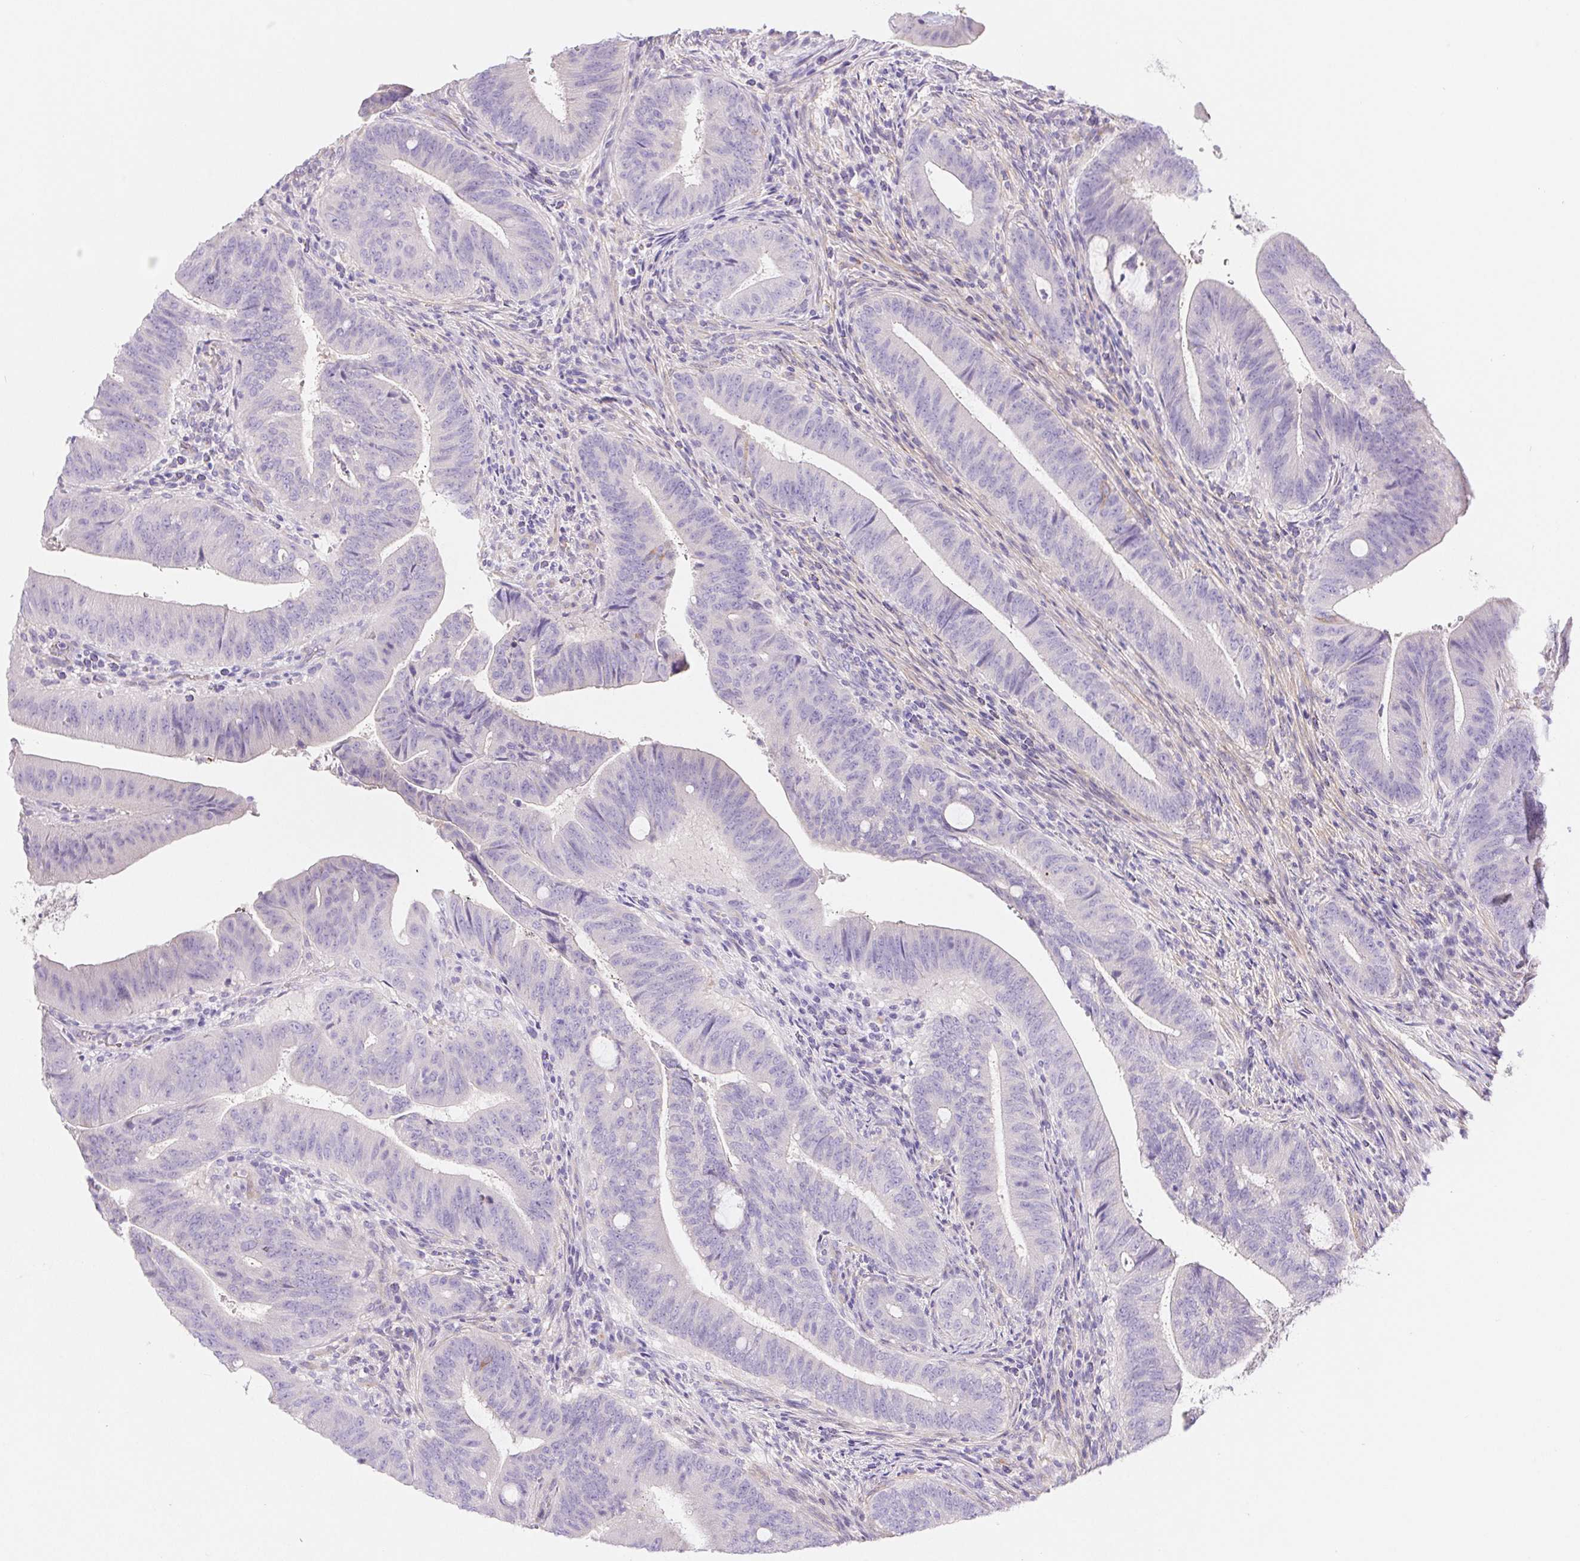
{"staining": {"intensity": "negative", "quantity": "none", "location": "none"}, "tissue": "colorectal cancer", "cell_type": "Tumor cells", "image_type": "cancer", "snomed": [{"axis": "morphology", "description": "Adenocarcinoma, NOS"}, {"axis": "topography", "description": "Colon"}], "caption": "Tumor cells show no significant protein staining in colorectal cancer (adenocarcinoma).", "gene": "PNLIP", "patient": {"sex": "female", "age": 43}}